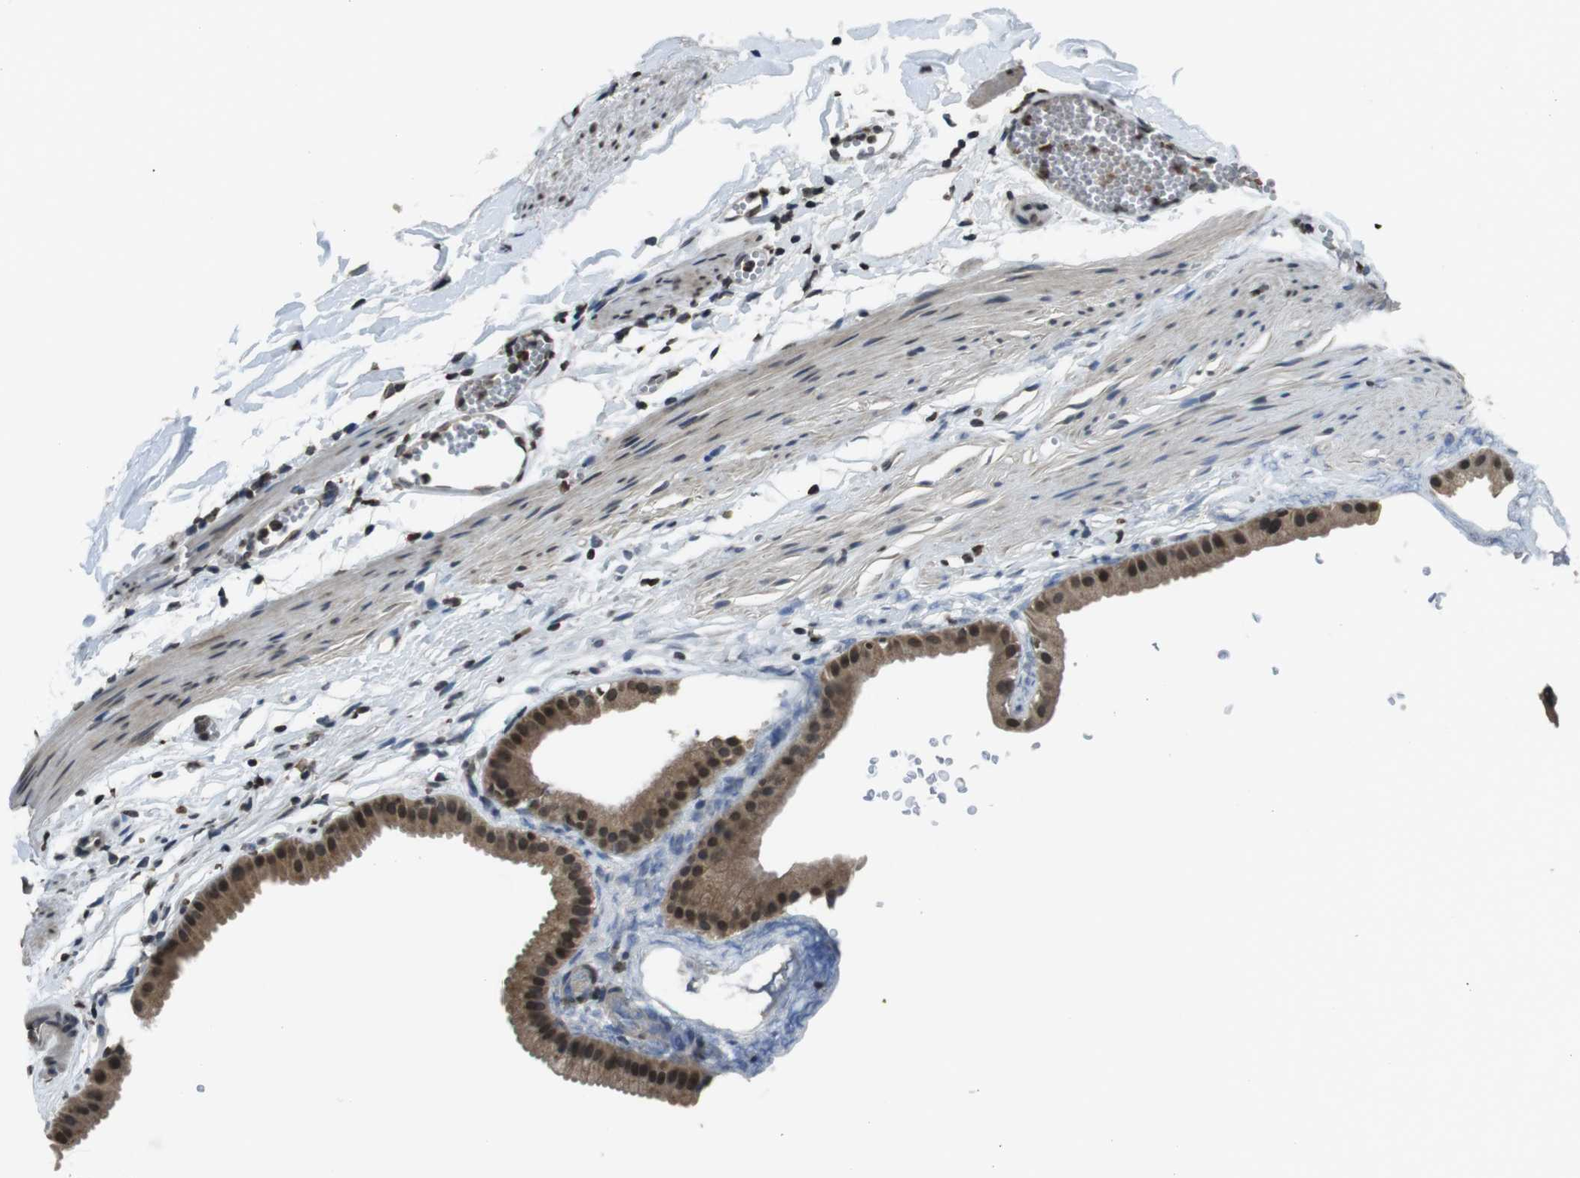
{"staining": {"intensity": "strong", "quantity": ">75%", "location": "cytoplasmic/membranous,nuclear"}, "tissue": "gallbladder", "cell_type": "Glandular cells", "image_type": "normal", "snomed": [{"axis": "morphology", "description": "Normal tissue, NOS"}, {"axis": "topography", "description": "Gallbladder"}], "caption": "Strong cytoplasmic/membranous,nuclear protein expression is seen in about >75% of glandular cells in gallbladder.", "gene": "MAF", "patient": {"sex": "female", "age": 64}}